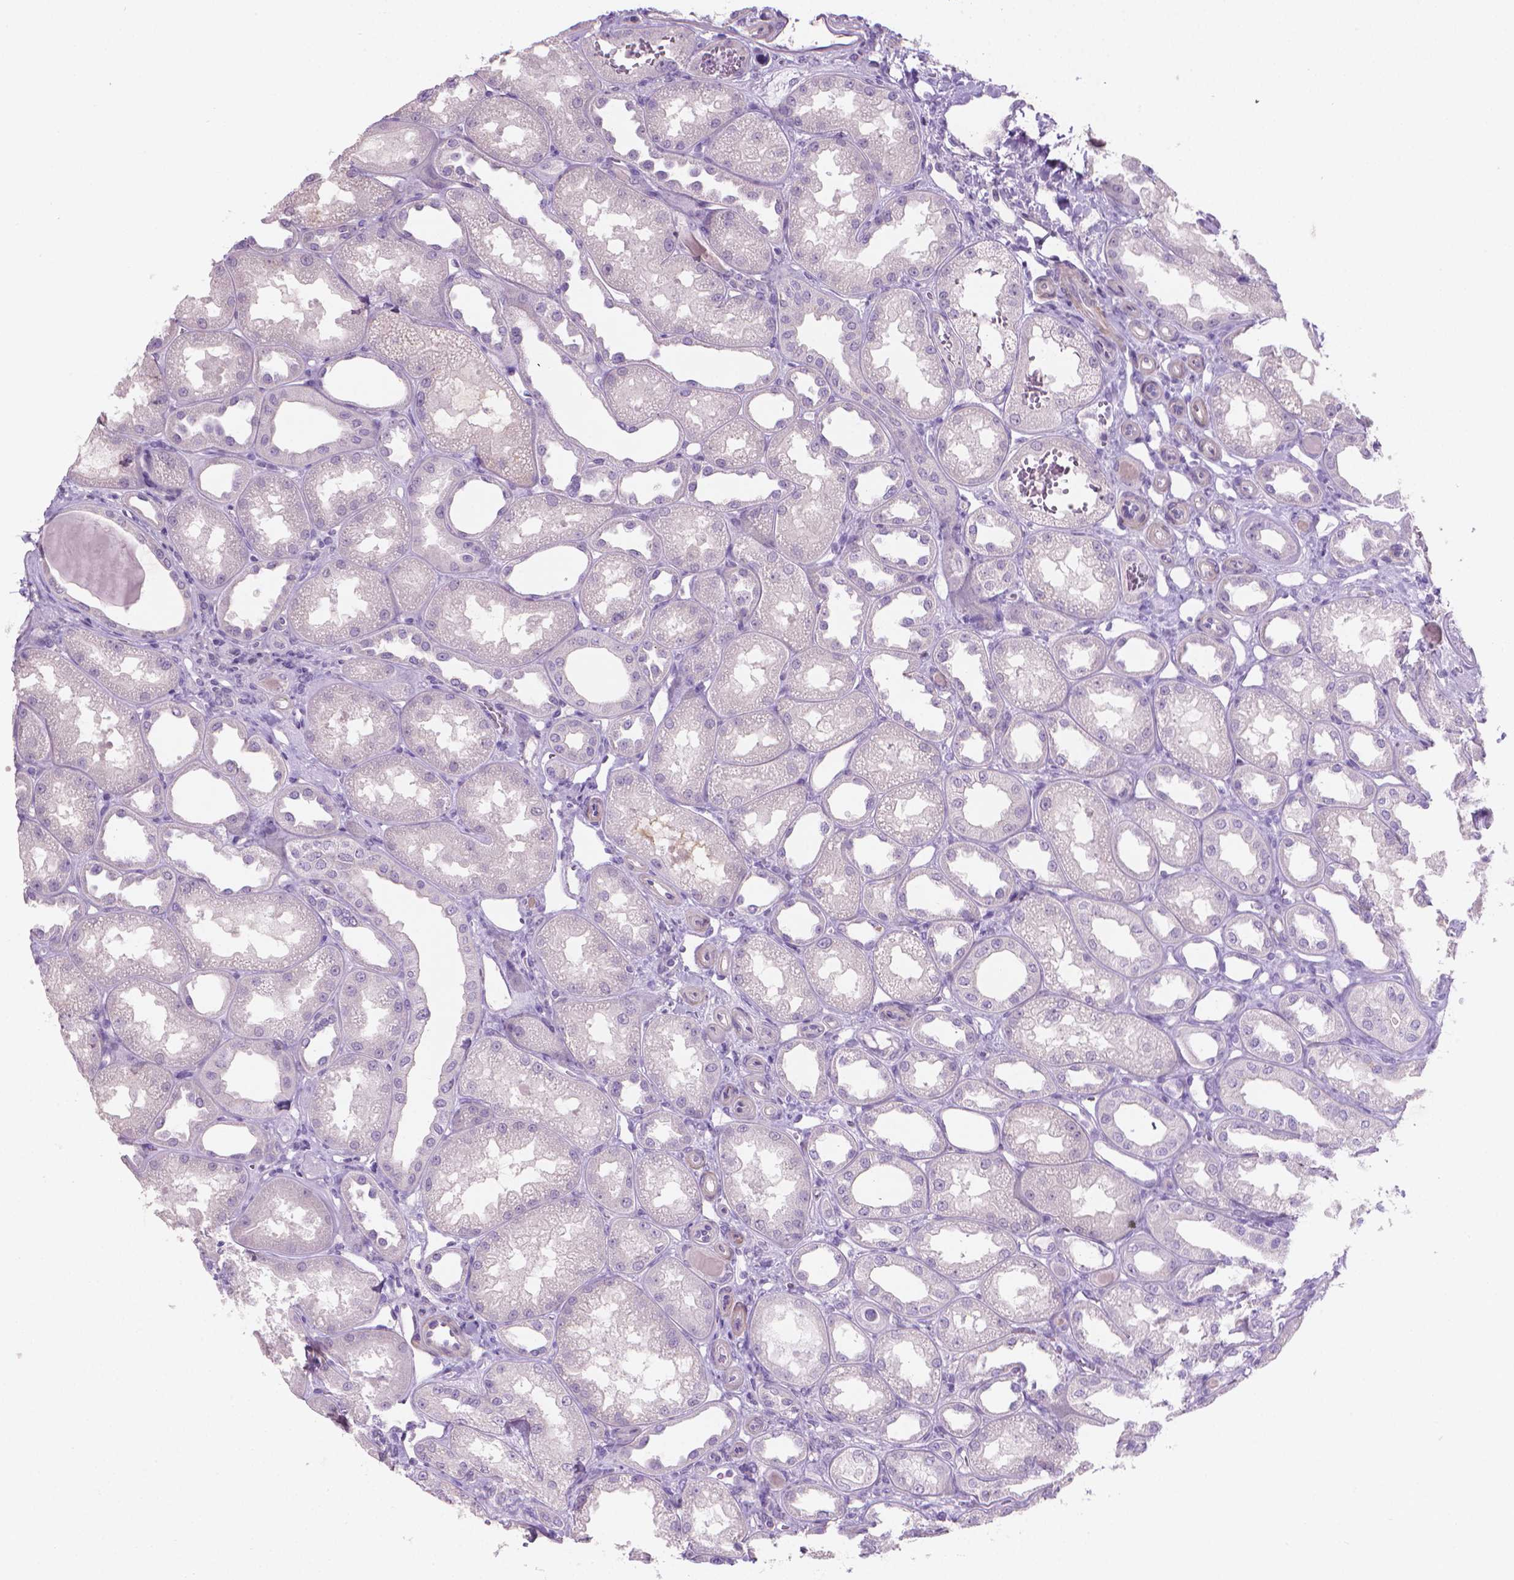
{"staining": {"intensity": "weak", "quantity": "<25%", "location": "cytoplasmic/membranous"}, "tissue": "kidney", "cell_type": "Cells in glomeruli", "image_type": "normal", "snomed": [{"axis": "morphology", "description": "Normal tissue, NOS"}, {"axis": "topography", "description": "Kidney"}], "caption": "Protein analysis of normal kidney demonstrates no significant staining in cells in glomeruli. The staining was performed using DAB to visualize the protein expression in brown, while the nuclei were stained in blue with hematoxylin (Magnification: 20x).", "gene": "GSDMA", "patient": {"sex": "male", "age": 61}}